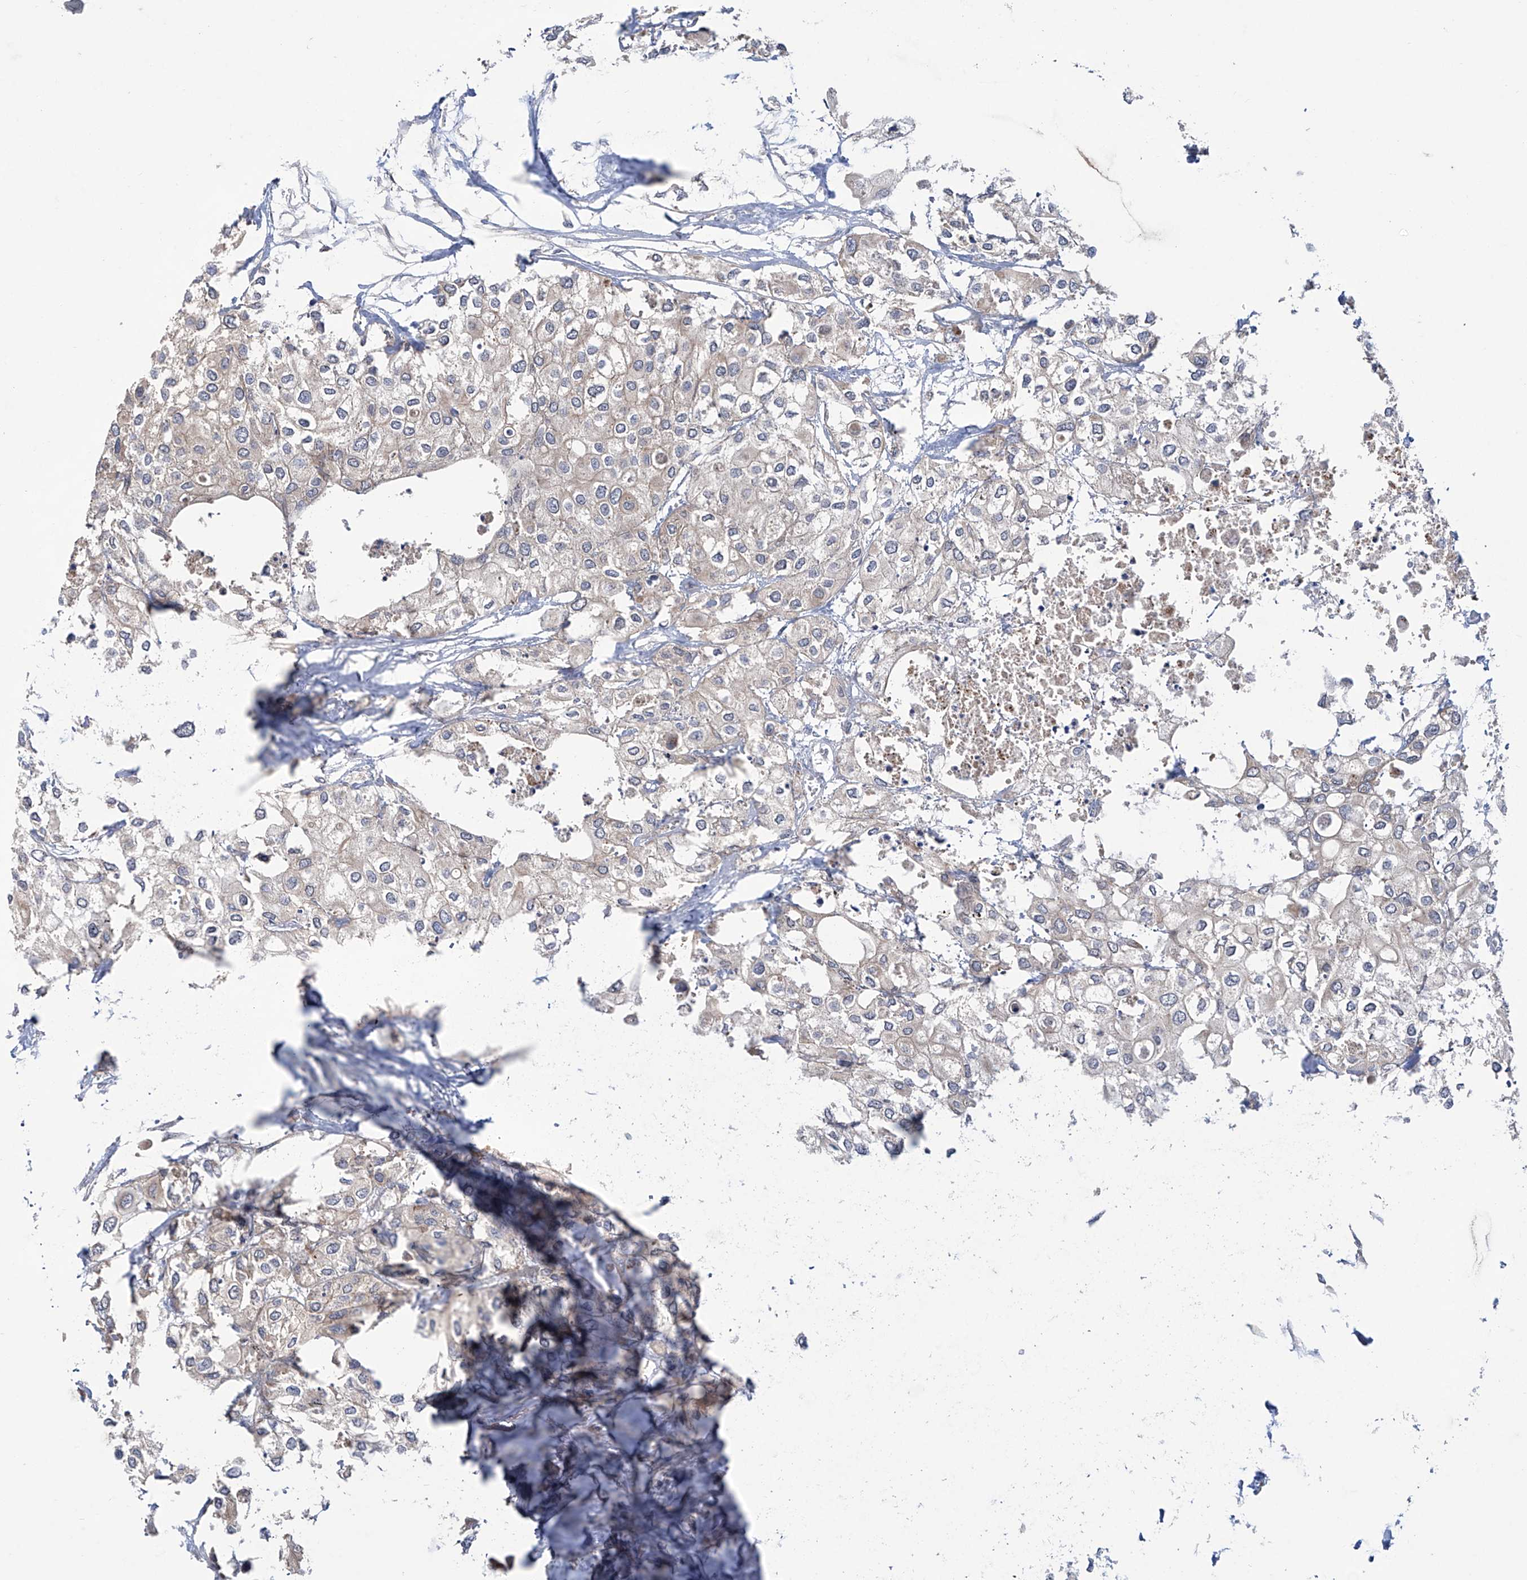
{"staining": {"intensity": "negative", "quantity": "none", "location": "none"}, "tissue": "urothelial cancer", "cell_type": "Tumor cells", "image_type": "cancer", "snomed": [{"axis": "morphology", "description": "Urothelial carcinoma, High grade"}, {"axis": "topography", "description": "Urinary bladder"}], "caption": "Human urothelial cancer stained for a protein using immunohistochemistry demonstrates no staining in tumor cells.", "gene": "TRIM60", "patient": {"sex": "male", "age": 64}}